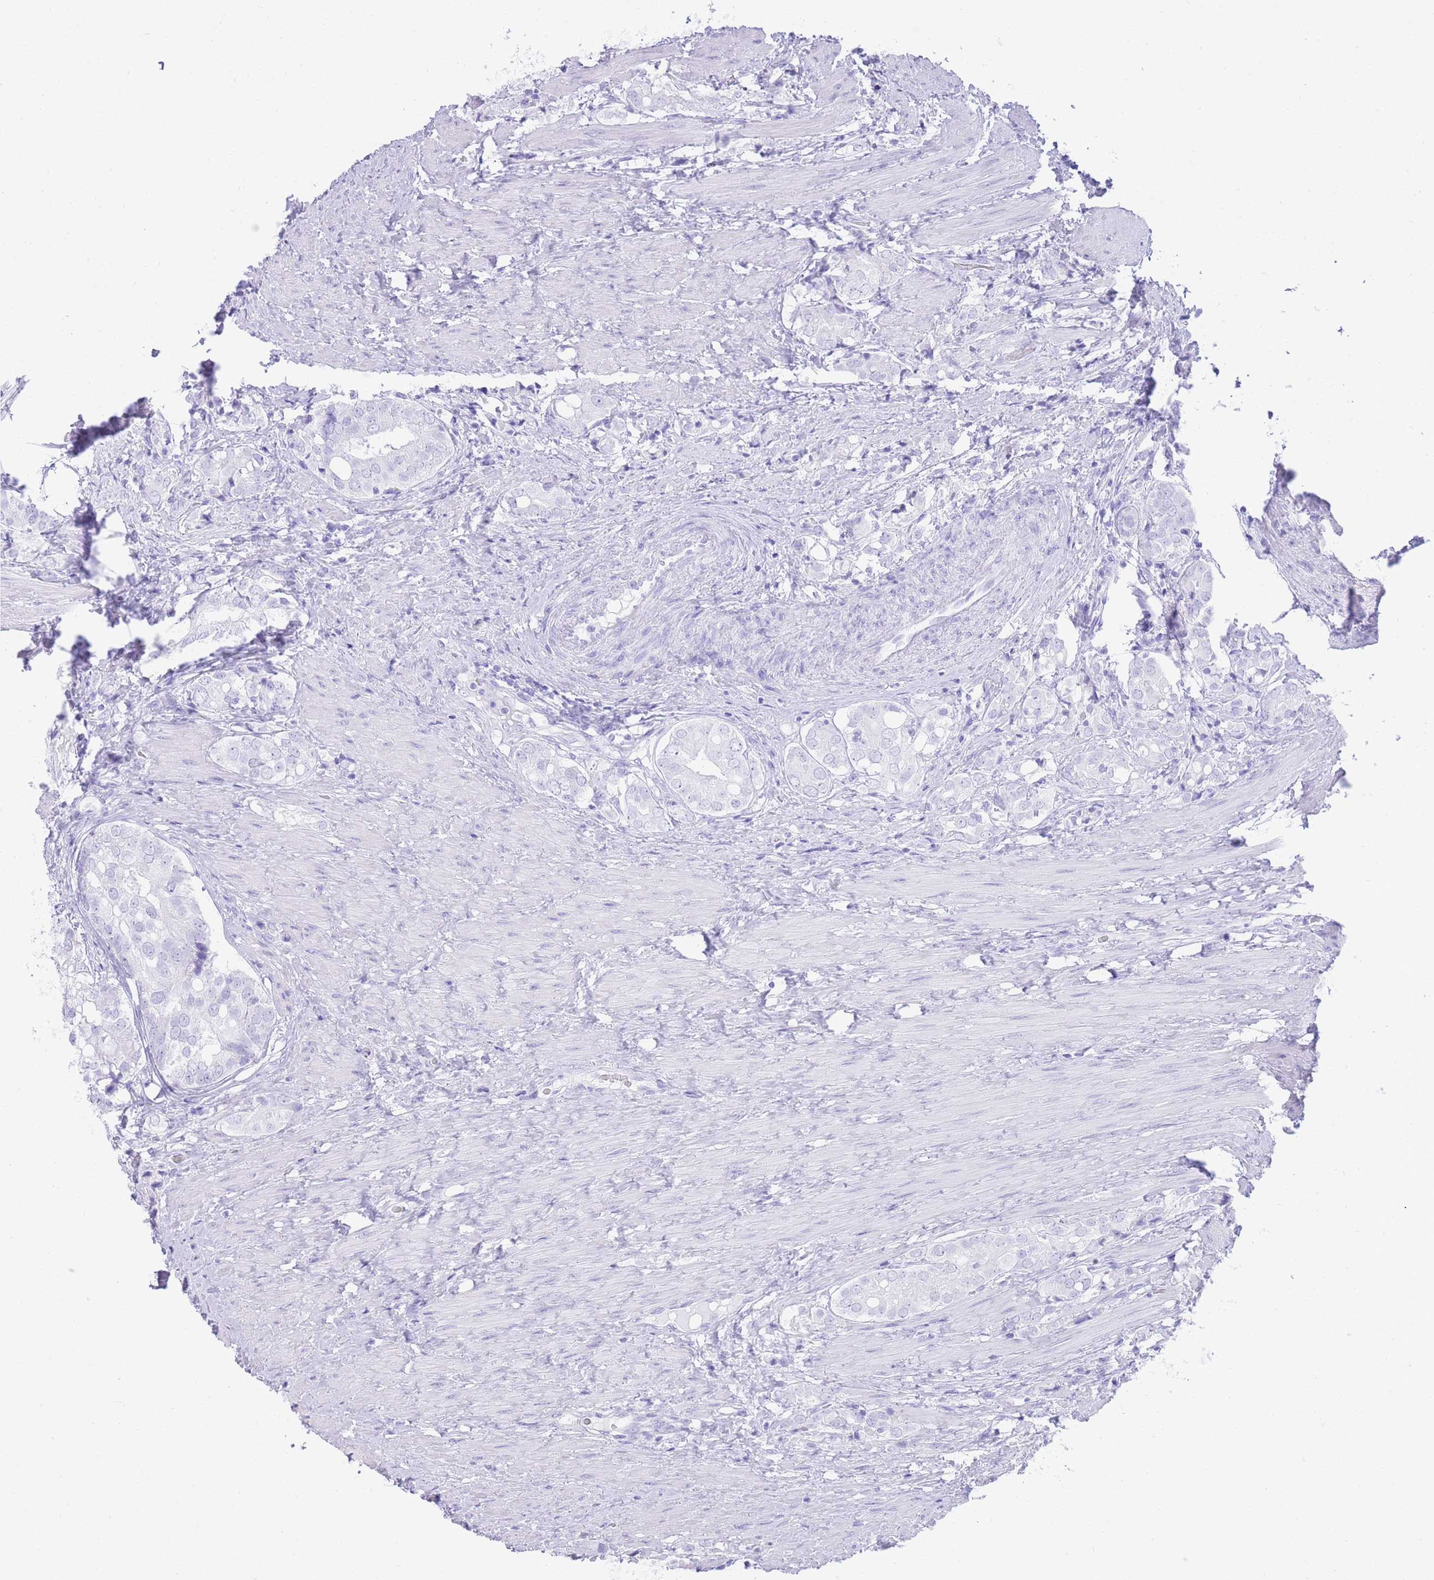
{"staining": {"intensity": "negative", "quantity": "none", "location": "none"}, "tissue": "prostate cancer", "cell_type": "Tumor cells", "image_type": "cancer", "snomed": [{"axis": "morphology", "description": "Adenocarcinoma, High grade"}, {"axis": "topography", "description": "Prostate"}], "caption": "A micrograph of prostate cancer (high-grade adenocarcinoma) stained for a protein demonstrates no brown staining in tumor cells.", "gene": "ELOA2", "patient": {"sex": "male", "age": 71}}